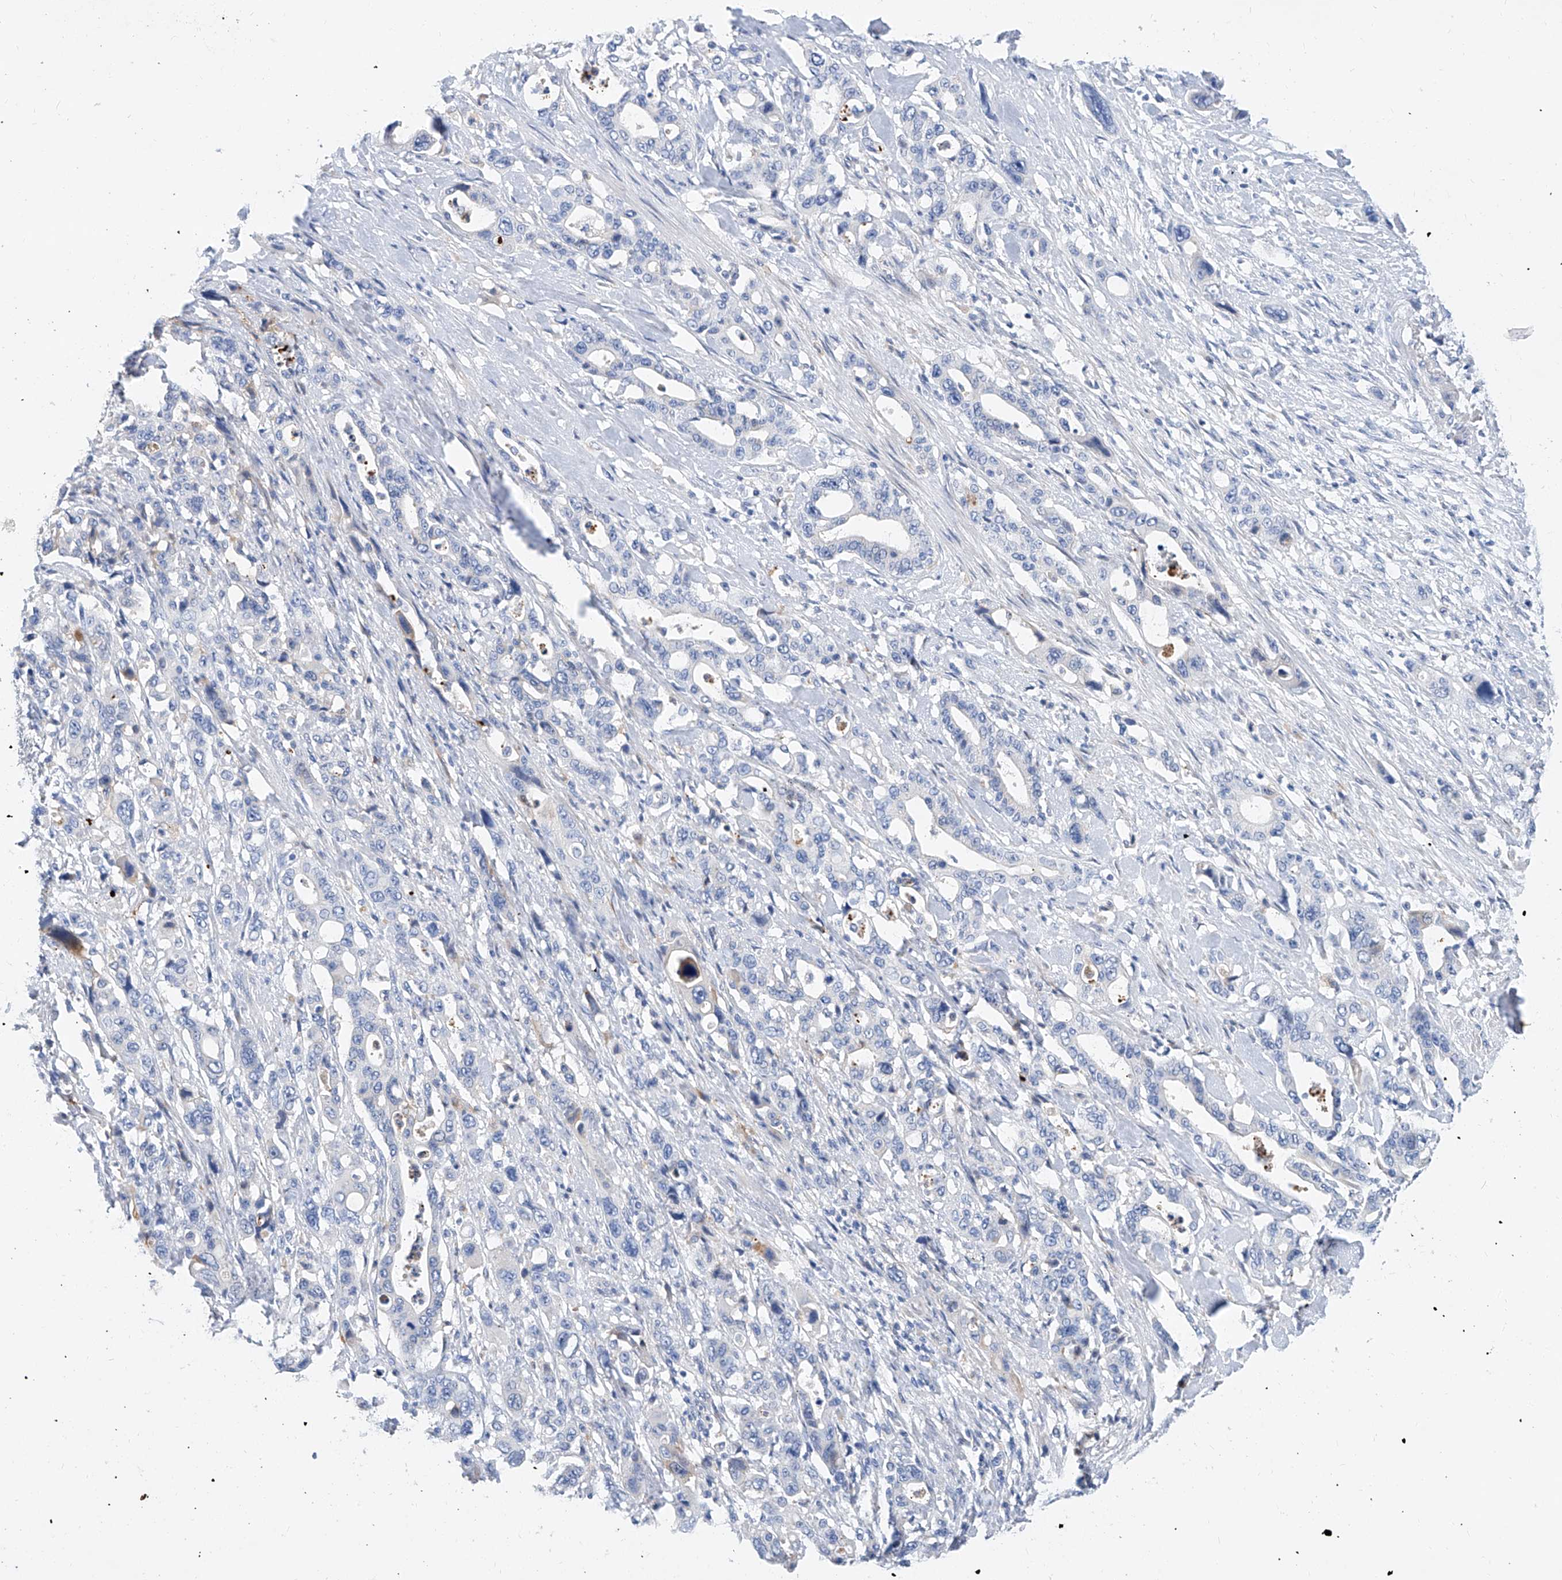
{"staining": {"intensity": "negative", "quantity": "none", "location": "none"}, "tissue": "pancreatic cancer", "cell_type": "Tumor cells", "image_type": "cancer", "snomed": [{"axis": "morphology", "description": "Adenocarcinoma, NOS"}, {"axis": "topography", "description": "Pancreas"}], "caption": "This is an immunohistochemistry (IHC) micrograph of pancreatic adenocarcinoma. There is no positivity in tumor cells.", "gene": "SLC25A29", "patient": {"sex": "male", "age": 46}}